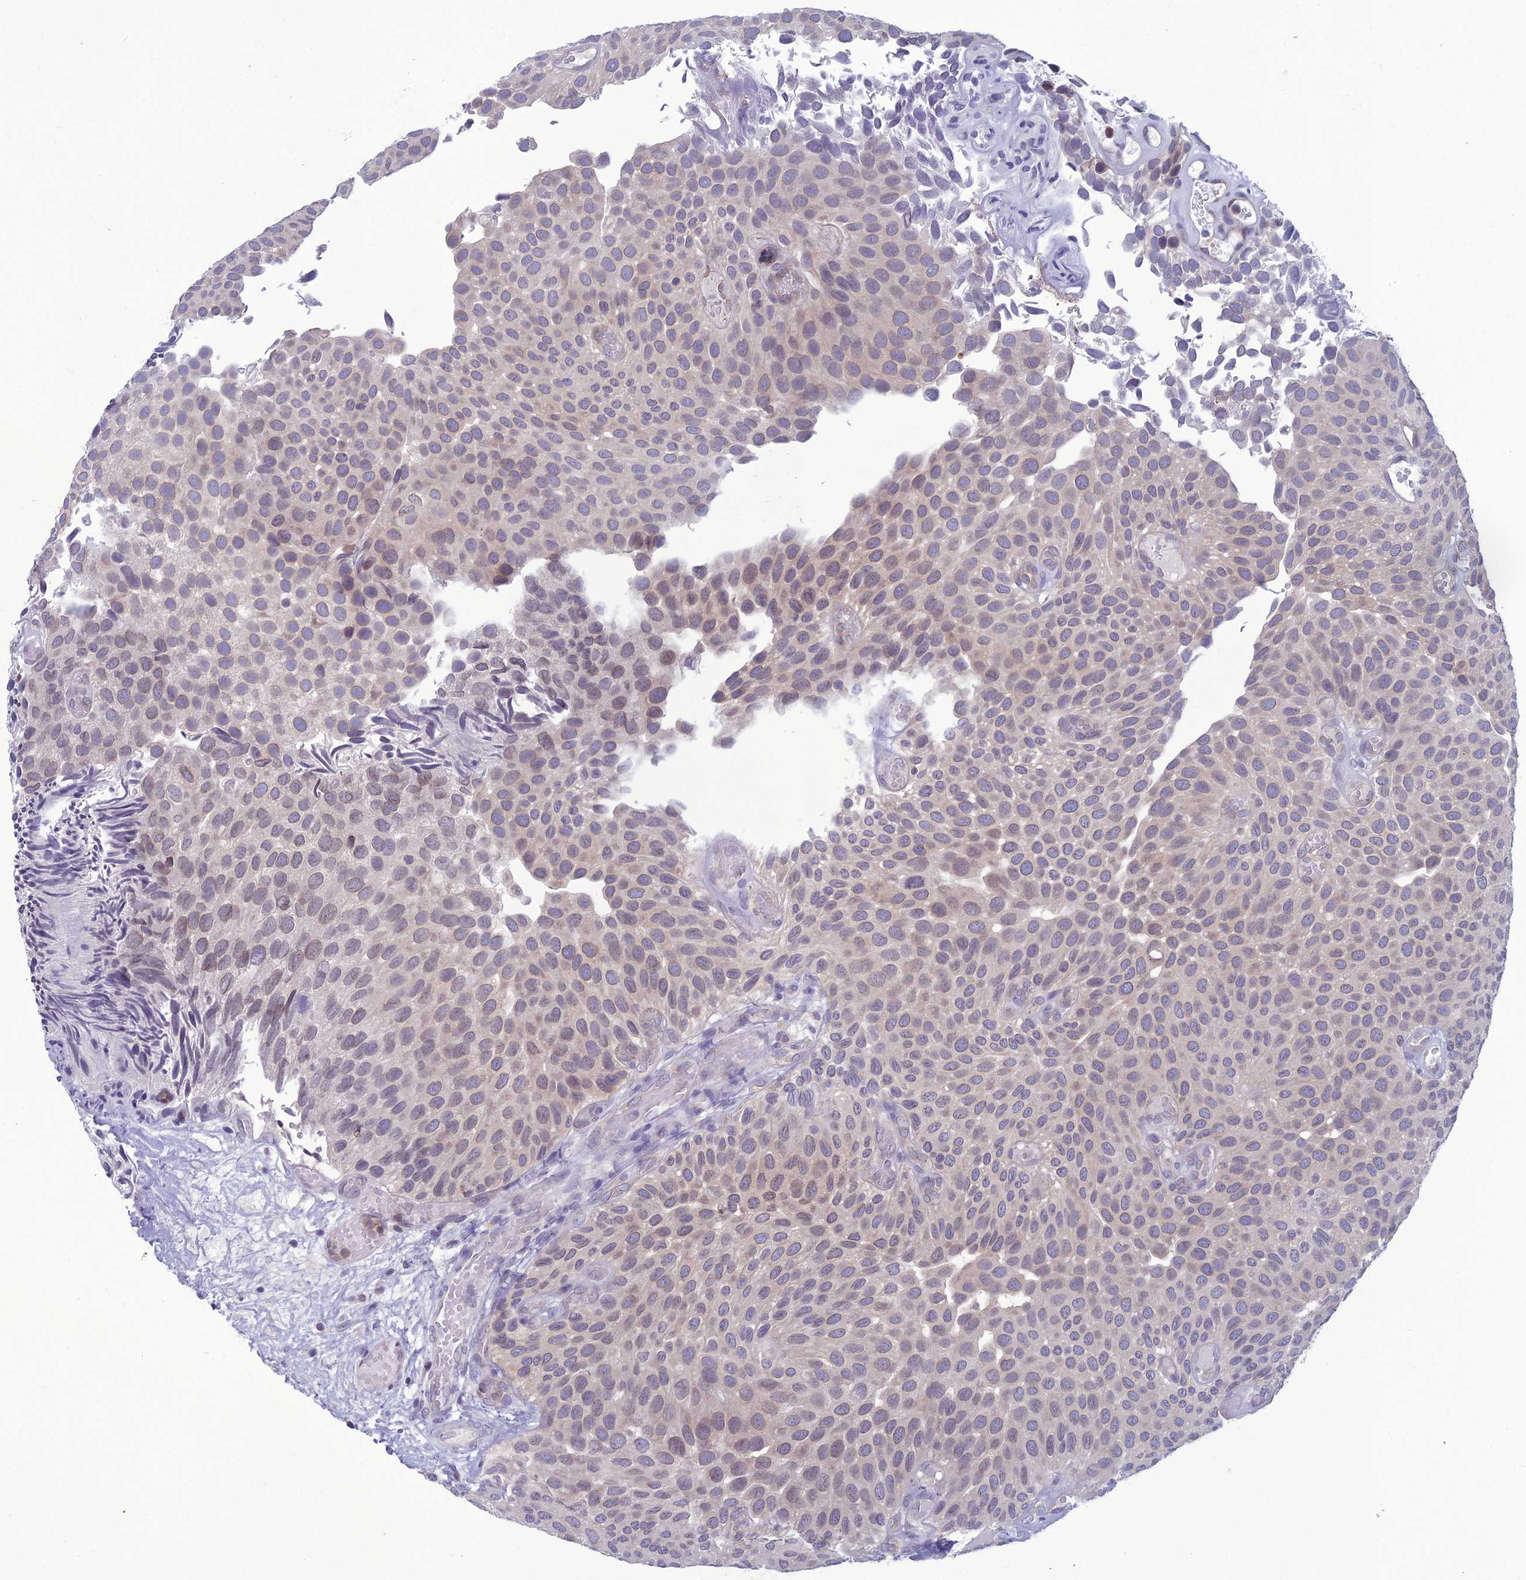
{"staining": {"intensity": "weak", "quantity": "25%-75%", "location": "nuclear"}, "tissue": "urothelial cancer", "cell_type": "Tumor cells", "image_type": "cancer", "snomed": [{"axis": "morphology", "description": "Urothelial carcinoma, Low grade"}, {"axis": "topography", "description": "Urinary bladder"}], "caption": "Tumor cells display low levels of weak nuclear positivity in about 25%-75% of cells in human urothelial carcinoma (low-grade).", "gene": "WDR46", "patient": {"sex": "male", "age": 89}}